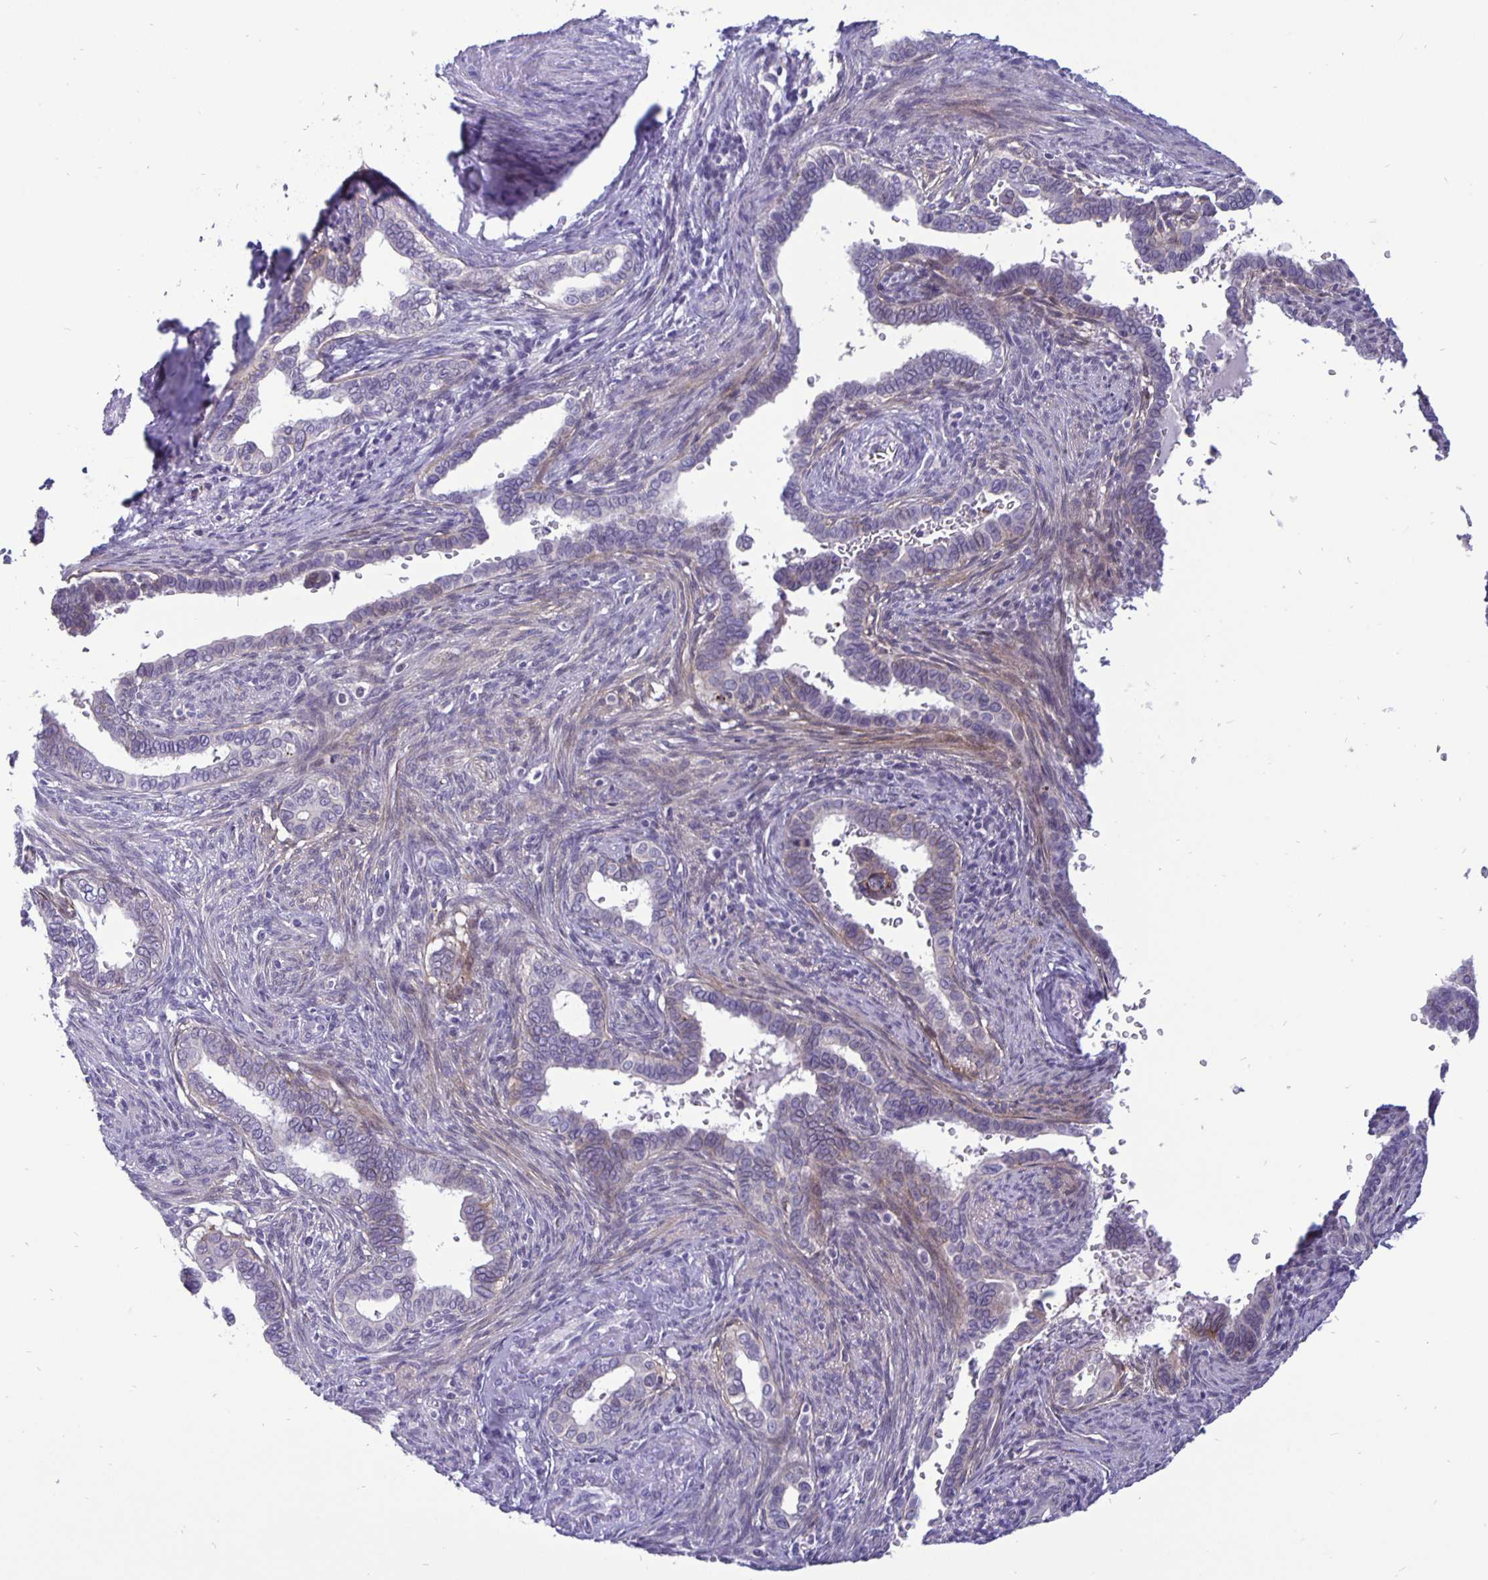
{"staining": {"intensity": "negative", "quantity": "none", "location": "none"}, "tissue": "cervical cancer", "cell_type": "Tumor cells", "image_type": "cancer", "snomed": [{"axis": "morphology", "description": "Adenocarcinoma, NOS"}, {"axis": "morphology", "description": "Adenocarcinoma, Low grade"}, {"axis": "topography", "description": "Cervix"}], "caption": "Human cervical cancer stained for a protein using IHC displays no expression in tumor cells.", "gene": "ERBB2", "patient": {"sex": "female", "age": 35}}